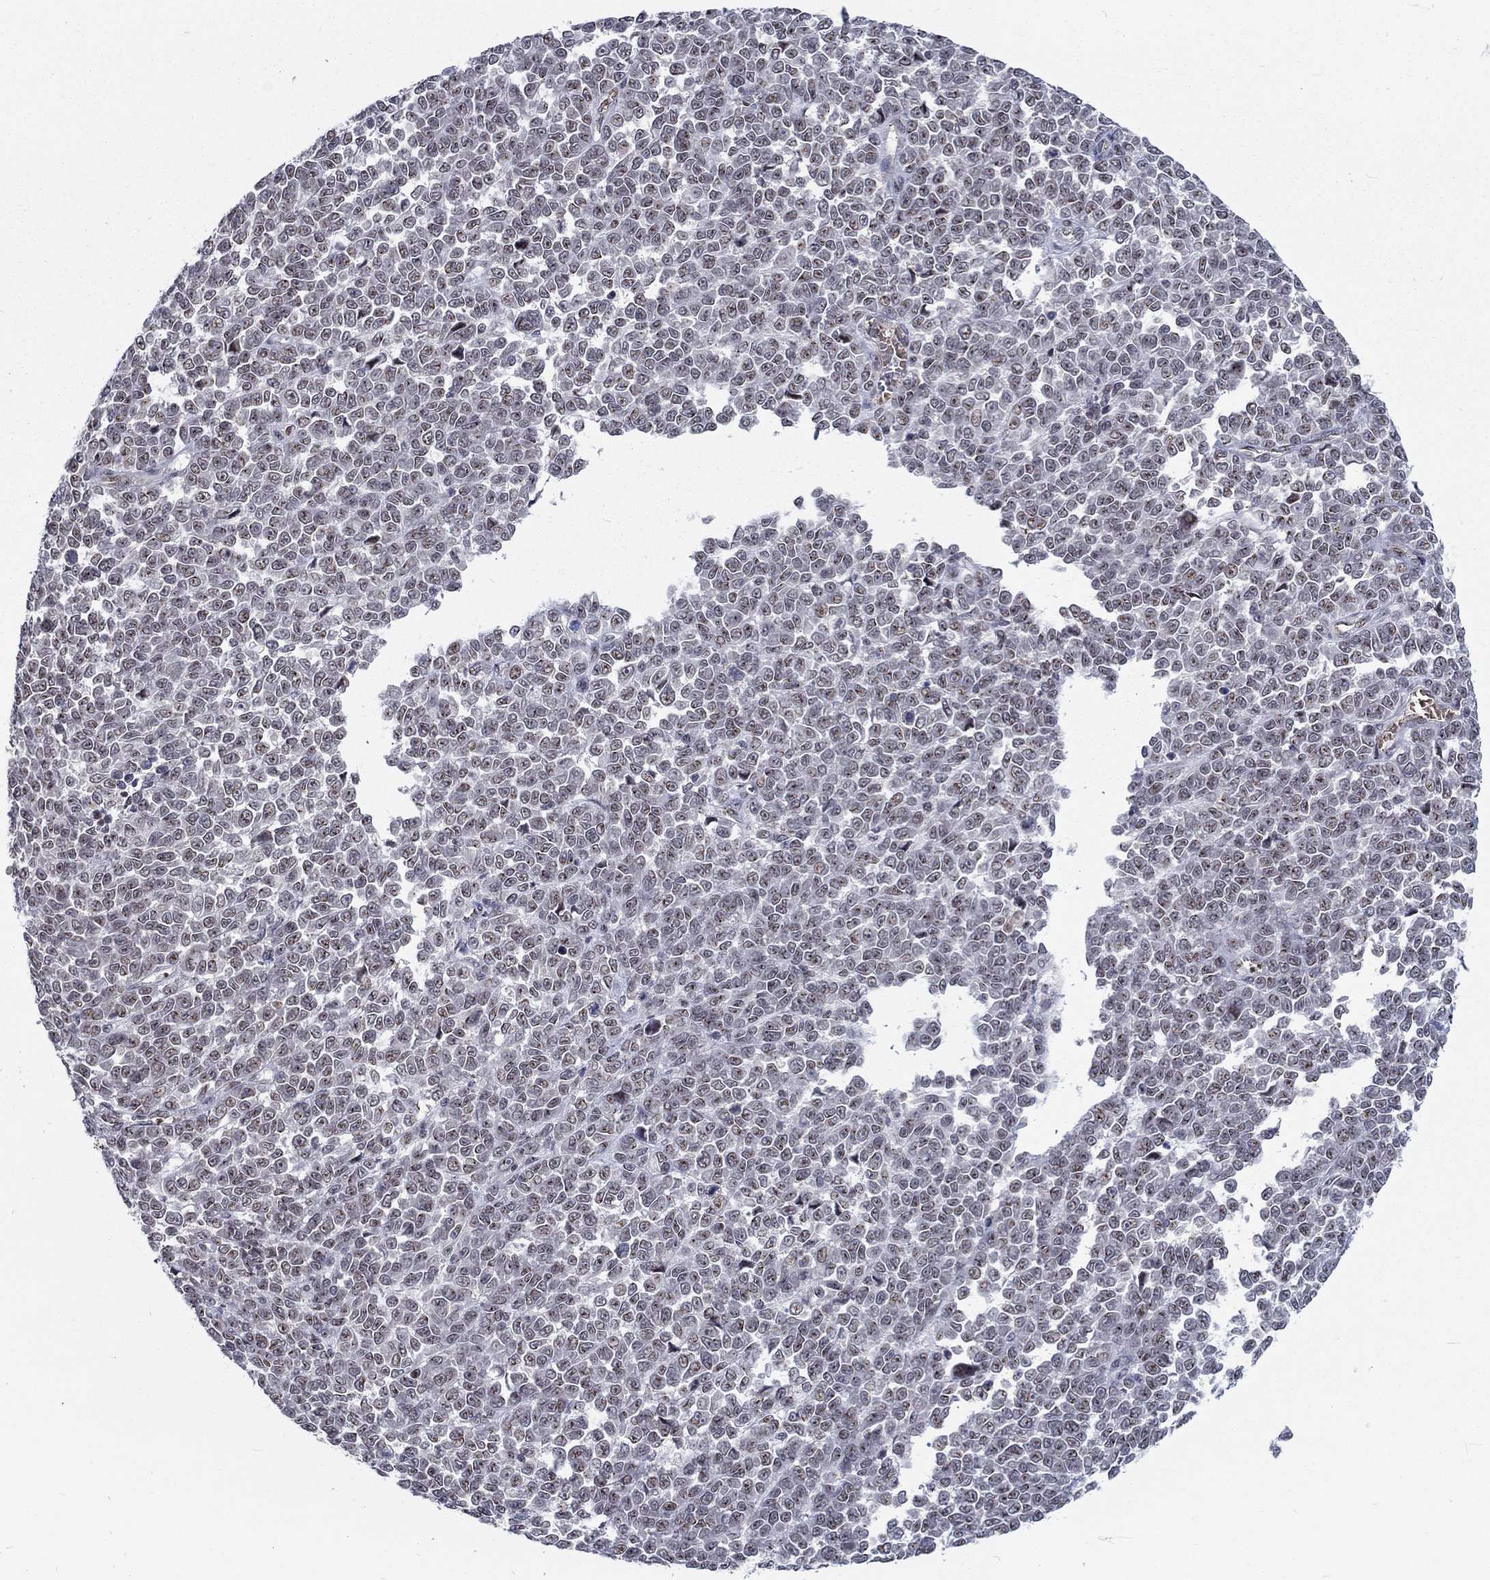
{"staining": {"intensity": "negative", "quantity": "none", "location": "none"}, "tissue": "melanoma", "cell_type": "Tumor cells", "image_type": "cancer", "snomed": [{"axis": "morphology", "description": "Malignant melanoma, NOS"}, {"axis": "topography", "description": "Skin"}], "caption": "Melanoma was stained to show a protein in brown. There is no significant expression in tumor cells. (DAB (3,3'-diaminobenzidine) IHC visualized using brightfield microscopy, high magnification).", "gene": "ZBED1", "patient": {"sex": "female", "age": 95}}